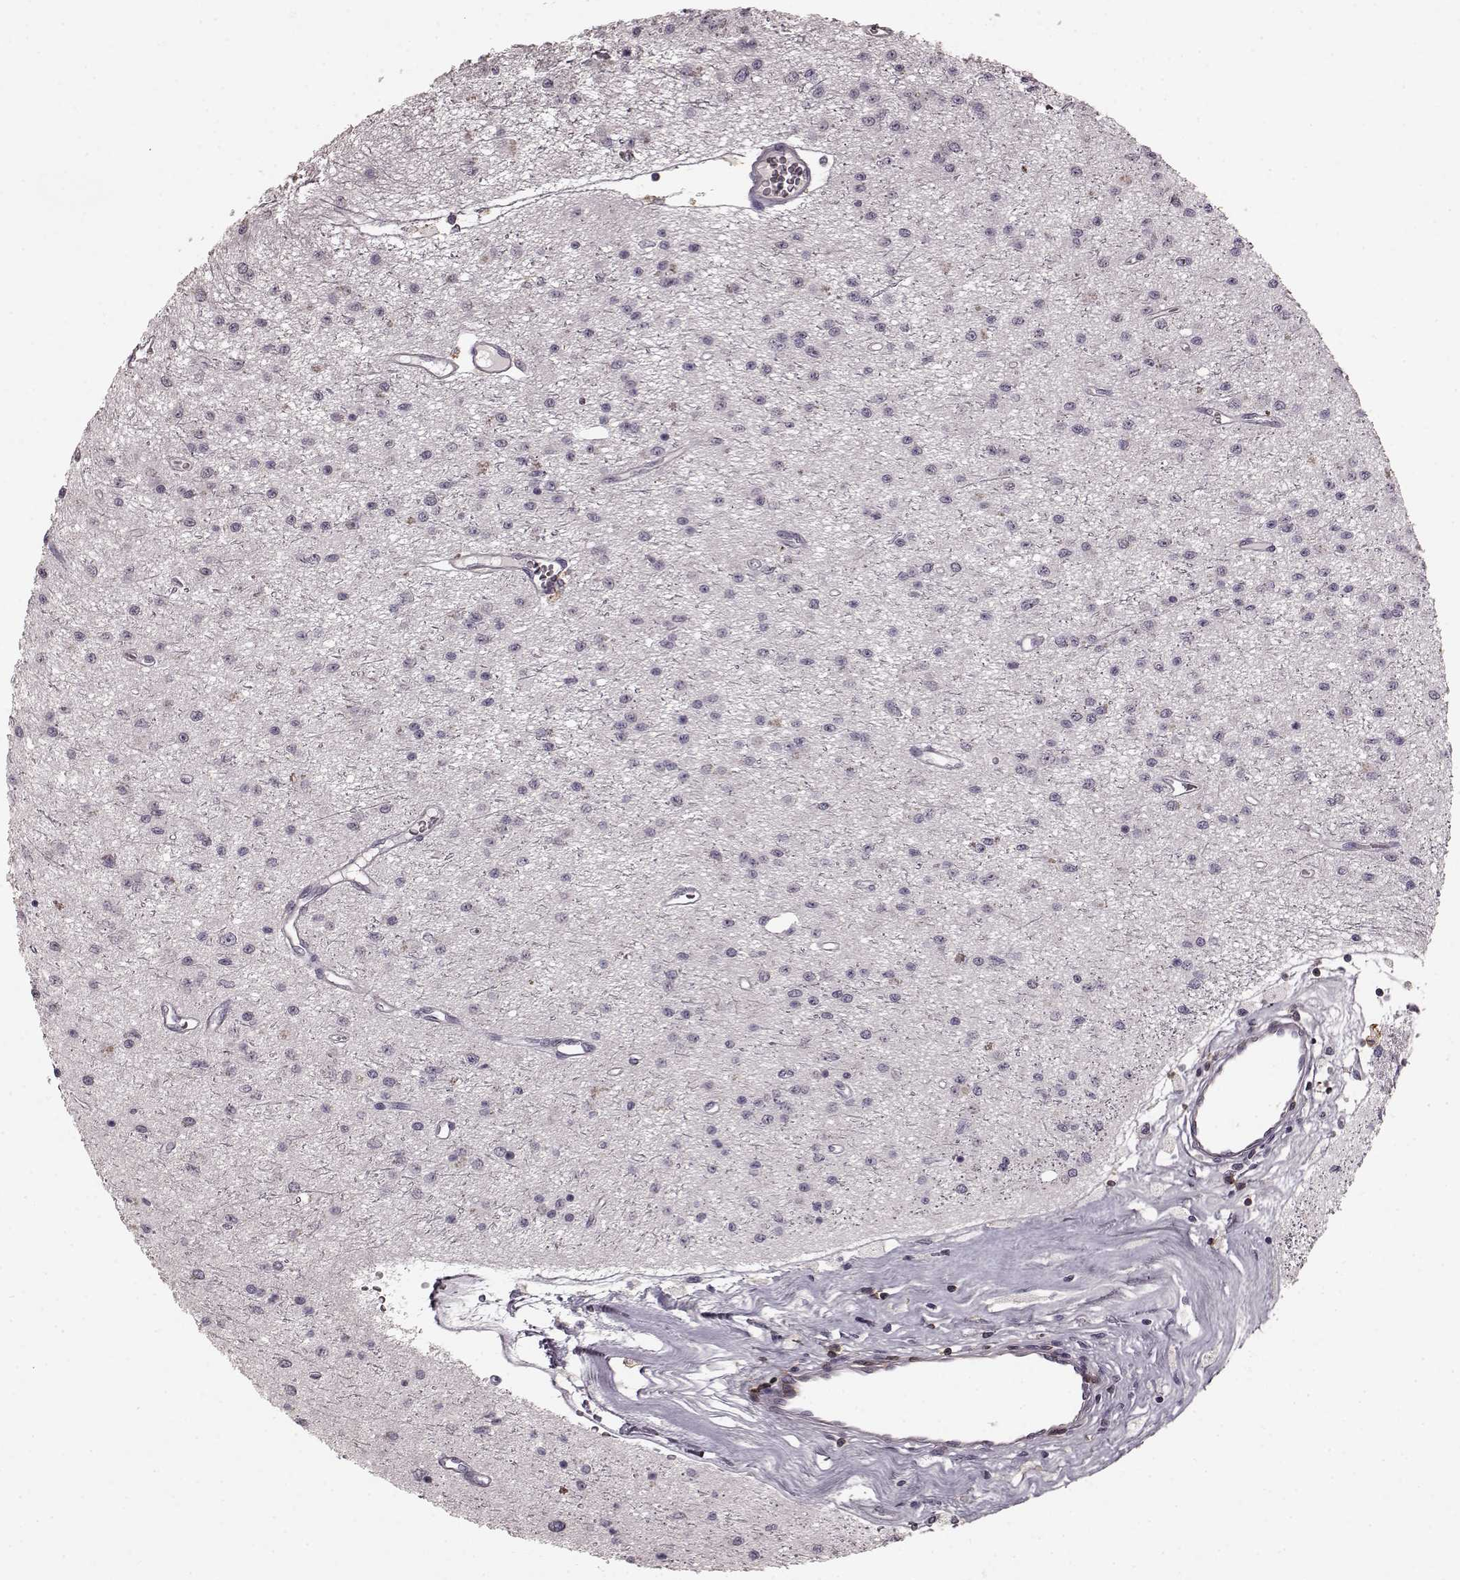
{"staining": {"intensity": "negative", "quantity": "none", "location": "none"}, "tissue": "glioma", "cell_type": "Tumor cells", "image_type": "cancer", "snomed": [{"axis": "morphology", "description": "Glioma, malignant, Low grade"}, {"axis": "topography", "description": "Brain"}], "caption": "Tumor cells are negative for brown protein staining in malignant low-grade glioma.", "gene": "CD28", "patient": {"sex": "female", "age": 45}}